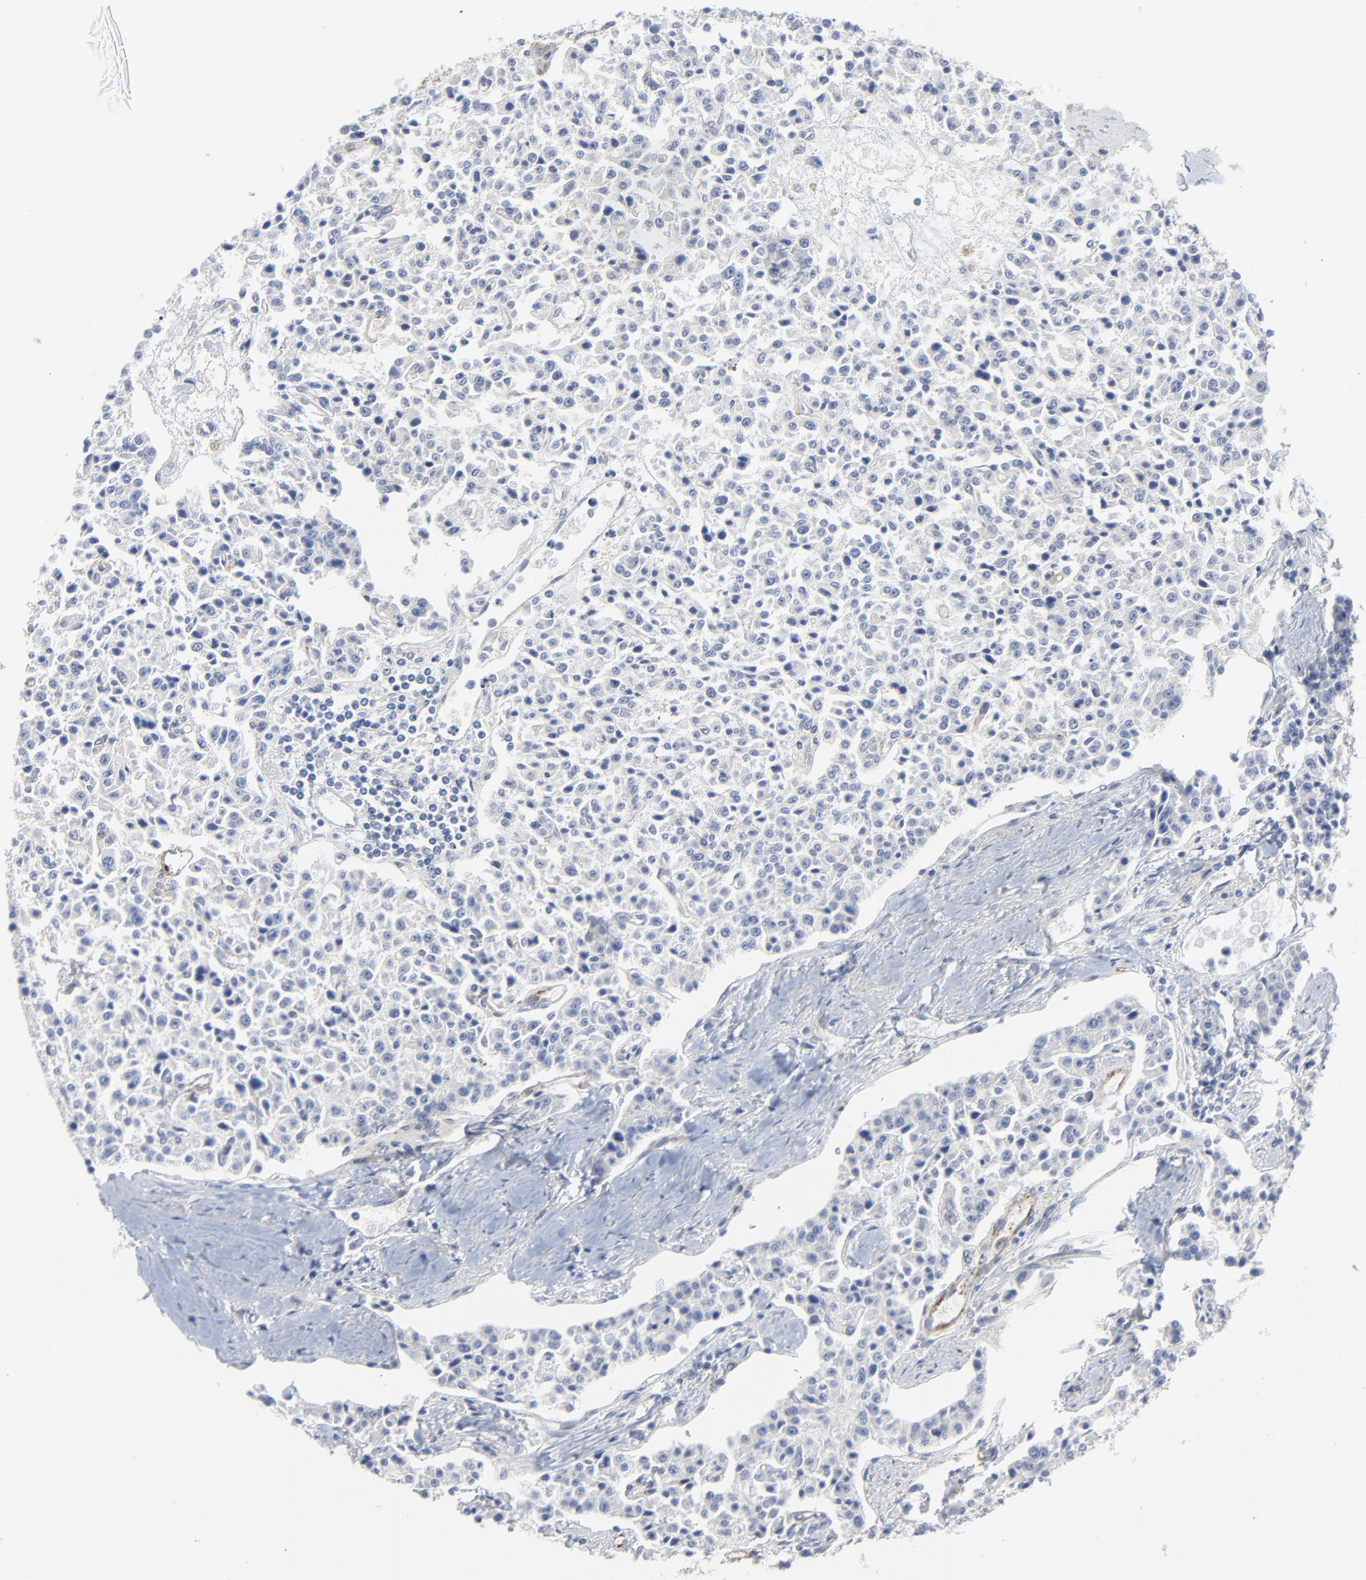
{"staining": {"intensity": "negative", "quantity": "none", "location": "none"}, "tissue": "carcinoid", "cell_type": "Tumor cells", "image_type": "cancer", "snomed": [{"axis": "morphology", "description": "Carcinoid, malignant, NOS"}, {"axis": "topography", "description": "Stomach"}], "caption": "High power microscopy image of an IHC image of malignant carcinoid, revealing no significant positivity in tumor cells.", "gene": "DHRSX", "patient": {"sex": "female", "age": 76}}